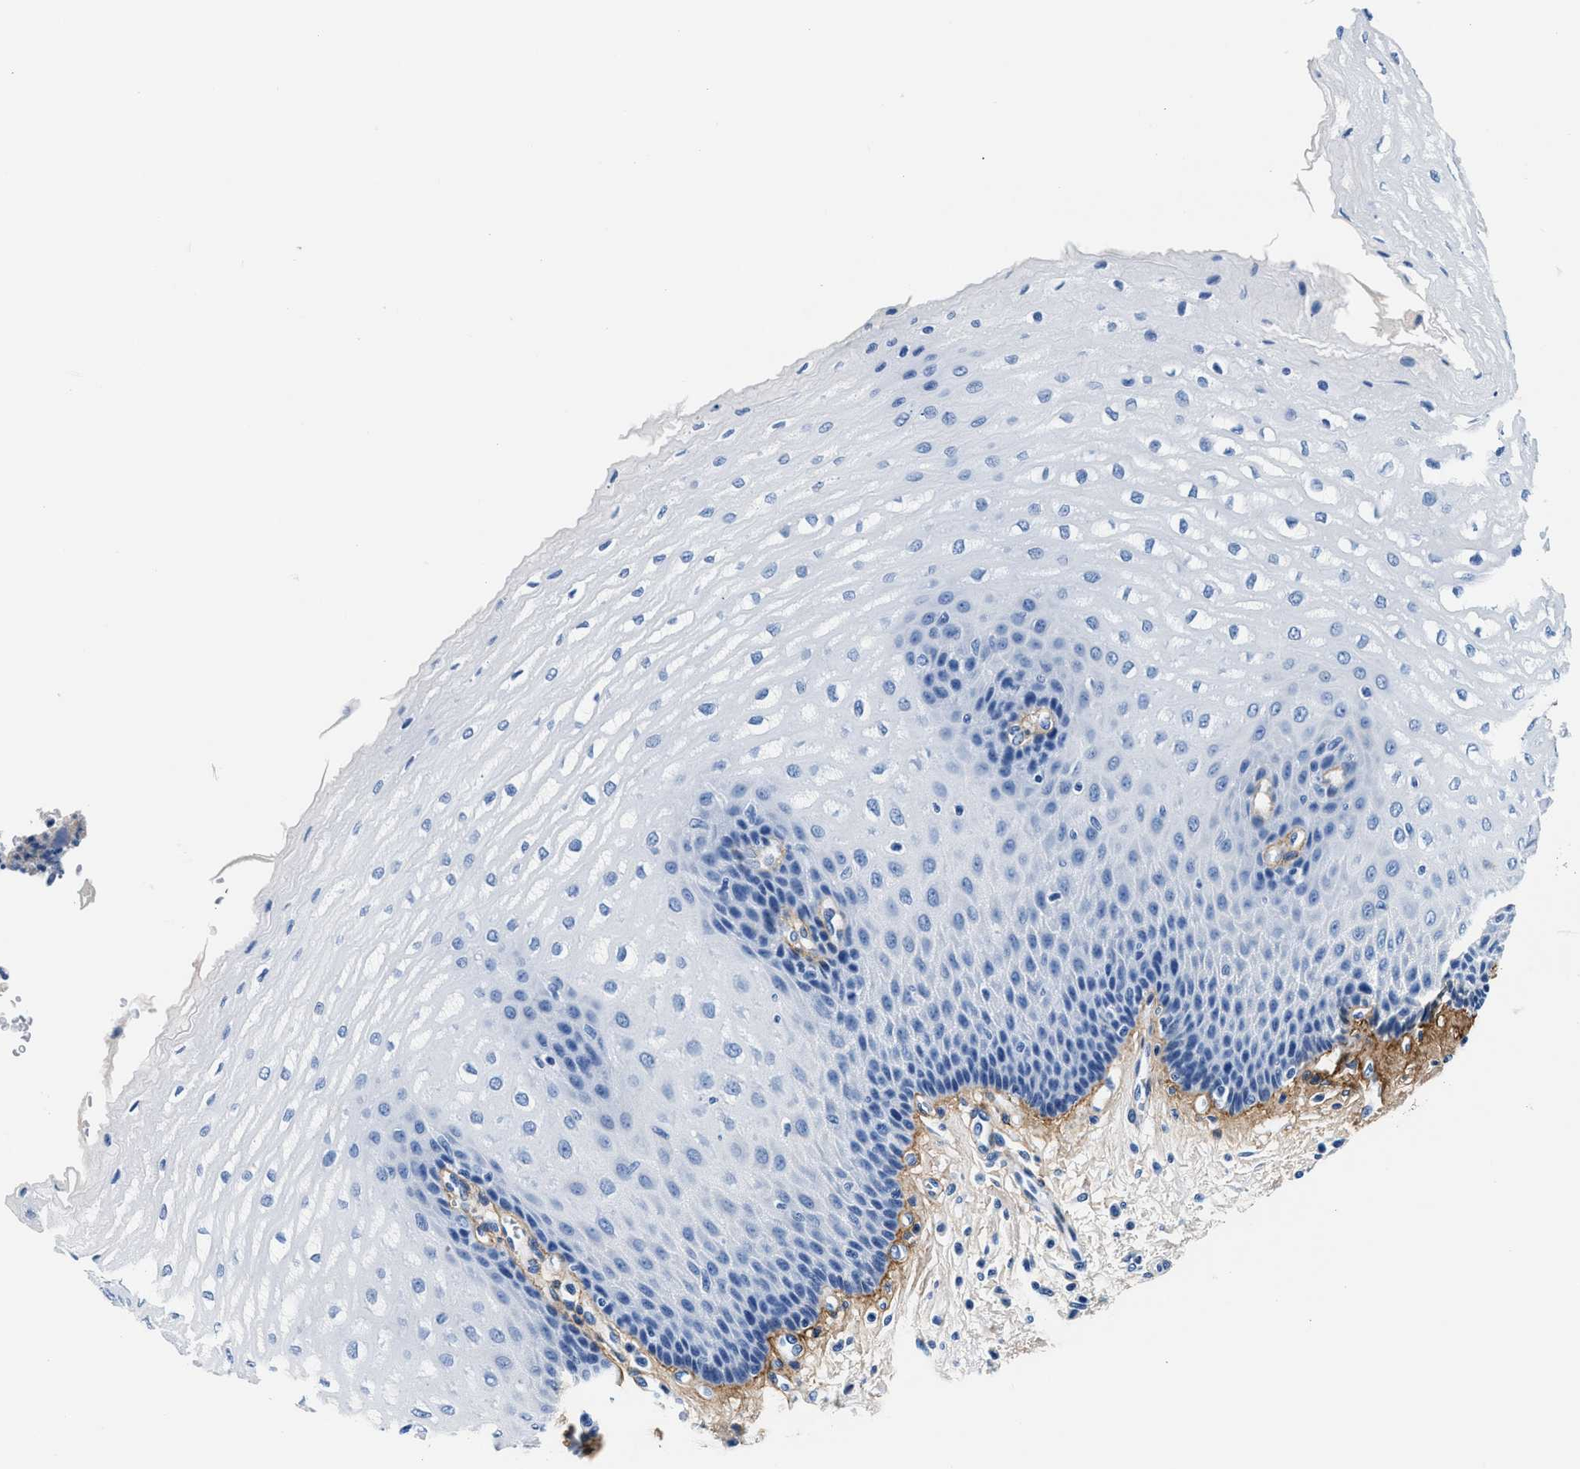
{"staining": {"intensity": "negative", "quantity": "none", "location": "none"}, "tissue": "esophagus", "cell_type": "Squamous epithelial cells", "image_type": "normal", "snomed": [{"axis": "morphology", "description": "Normal tissue, NOS"}, {"axis": "topography", "description": "Esophagus"}], "caption": "High power microscopy micrograph of an IHC image of normal esophagus, revealing no significant expression in squamous epithelial cells.", "gene": "TNR", "patient": {"sex": "male", "age": 54}}